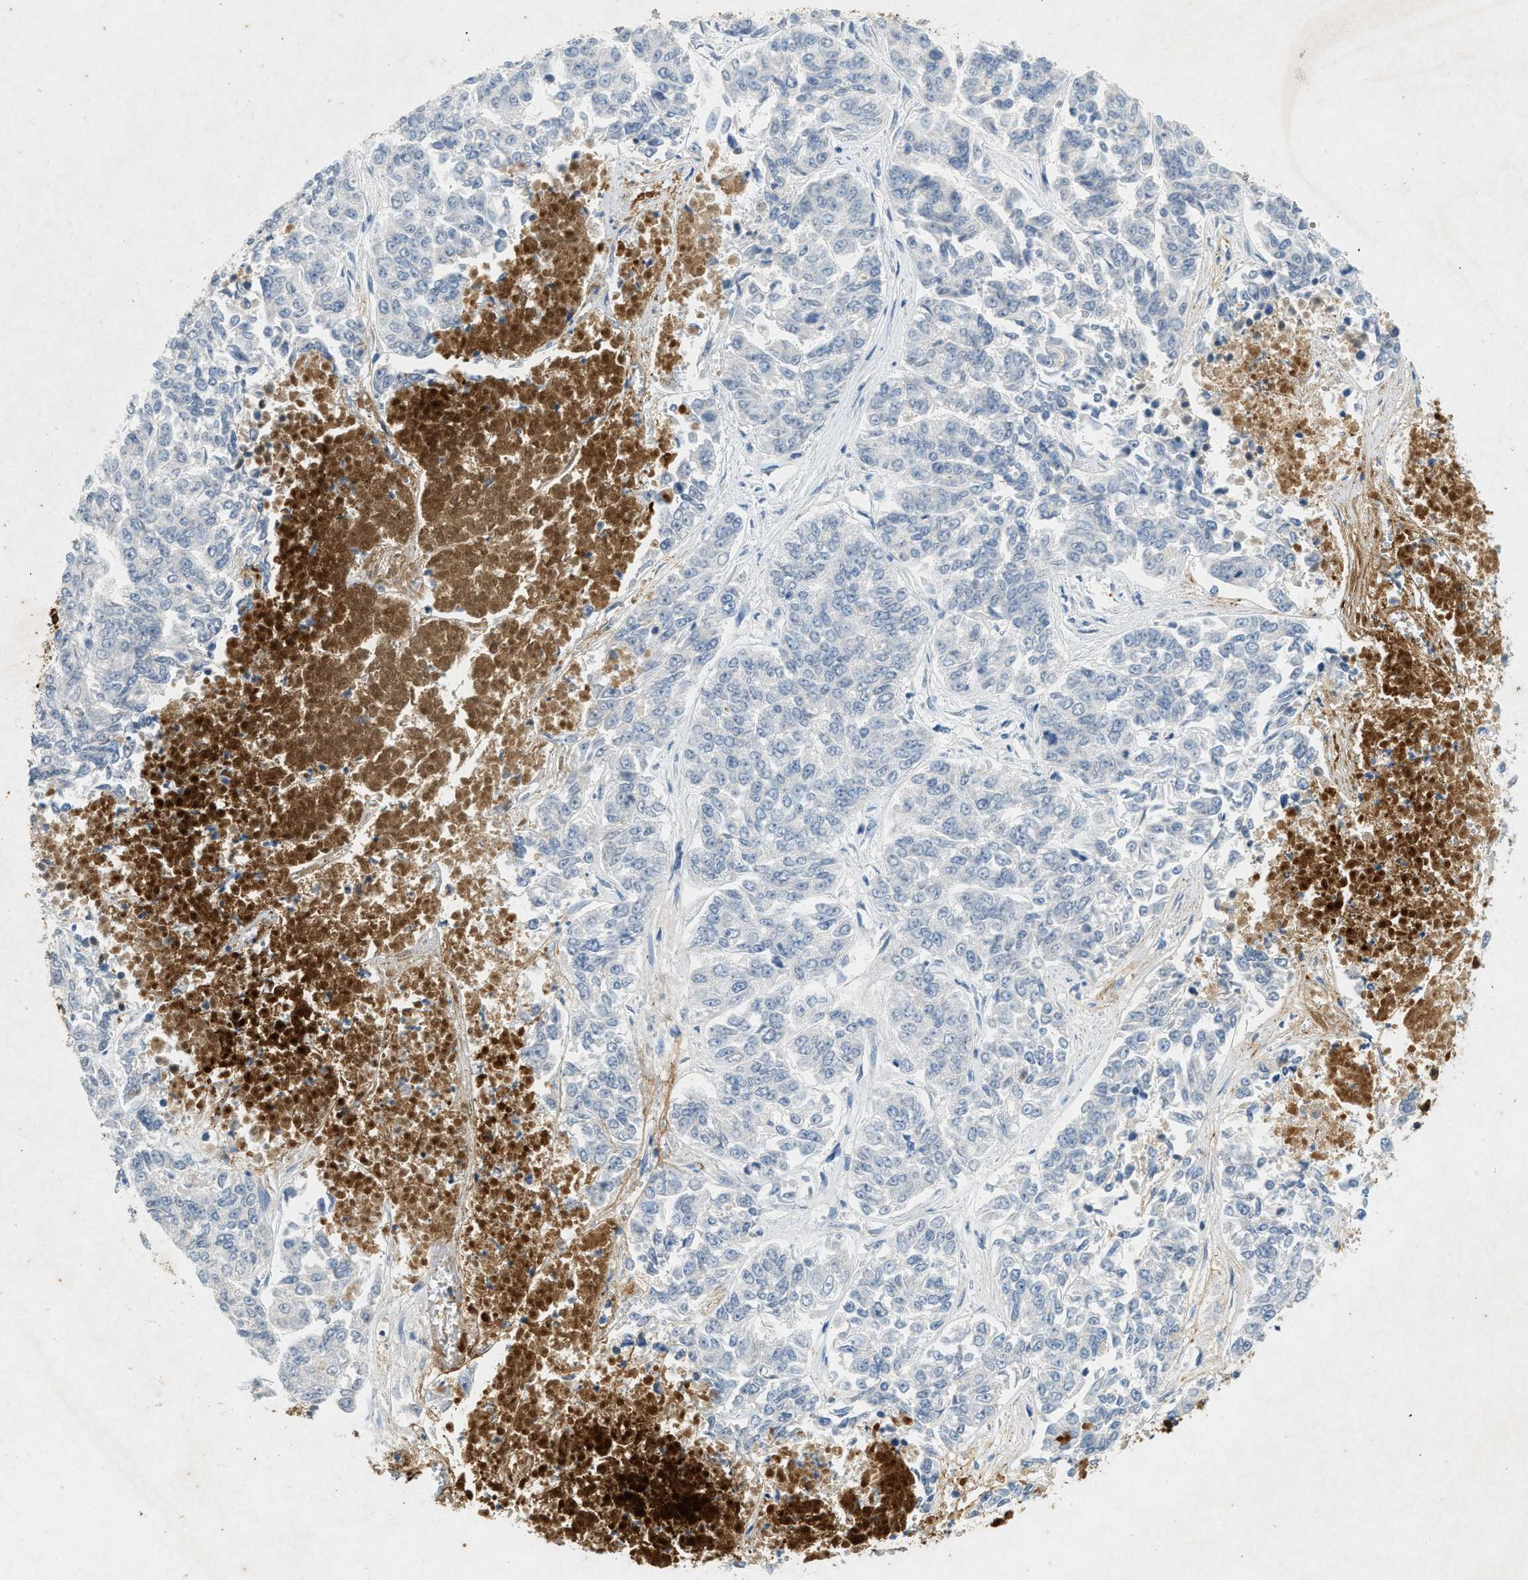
{"staining": {"intensity": "negative", "quantity": "none", "location": "none"}, "tissue": "lung cancer", "cell_type": "Tumor cells", "image_type": "cancer", "snomed": [{"axis": "morphology", "description": "Adenocarcinoma, NOS"}, {"axis": "topography", "description": "Lung"}], "caption": "Tumor cells show no significant protein expression in adenocarcinoma (lung).", "gene": "F2", "patient": {"sex": "male", "age": 84}}